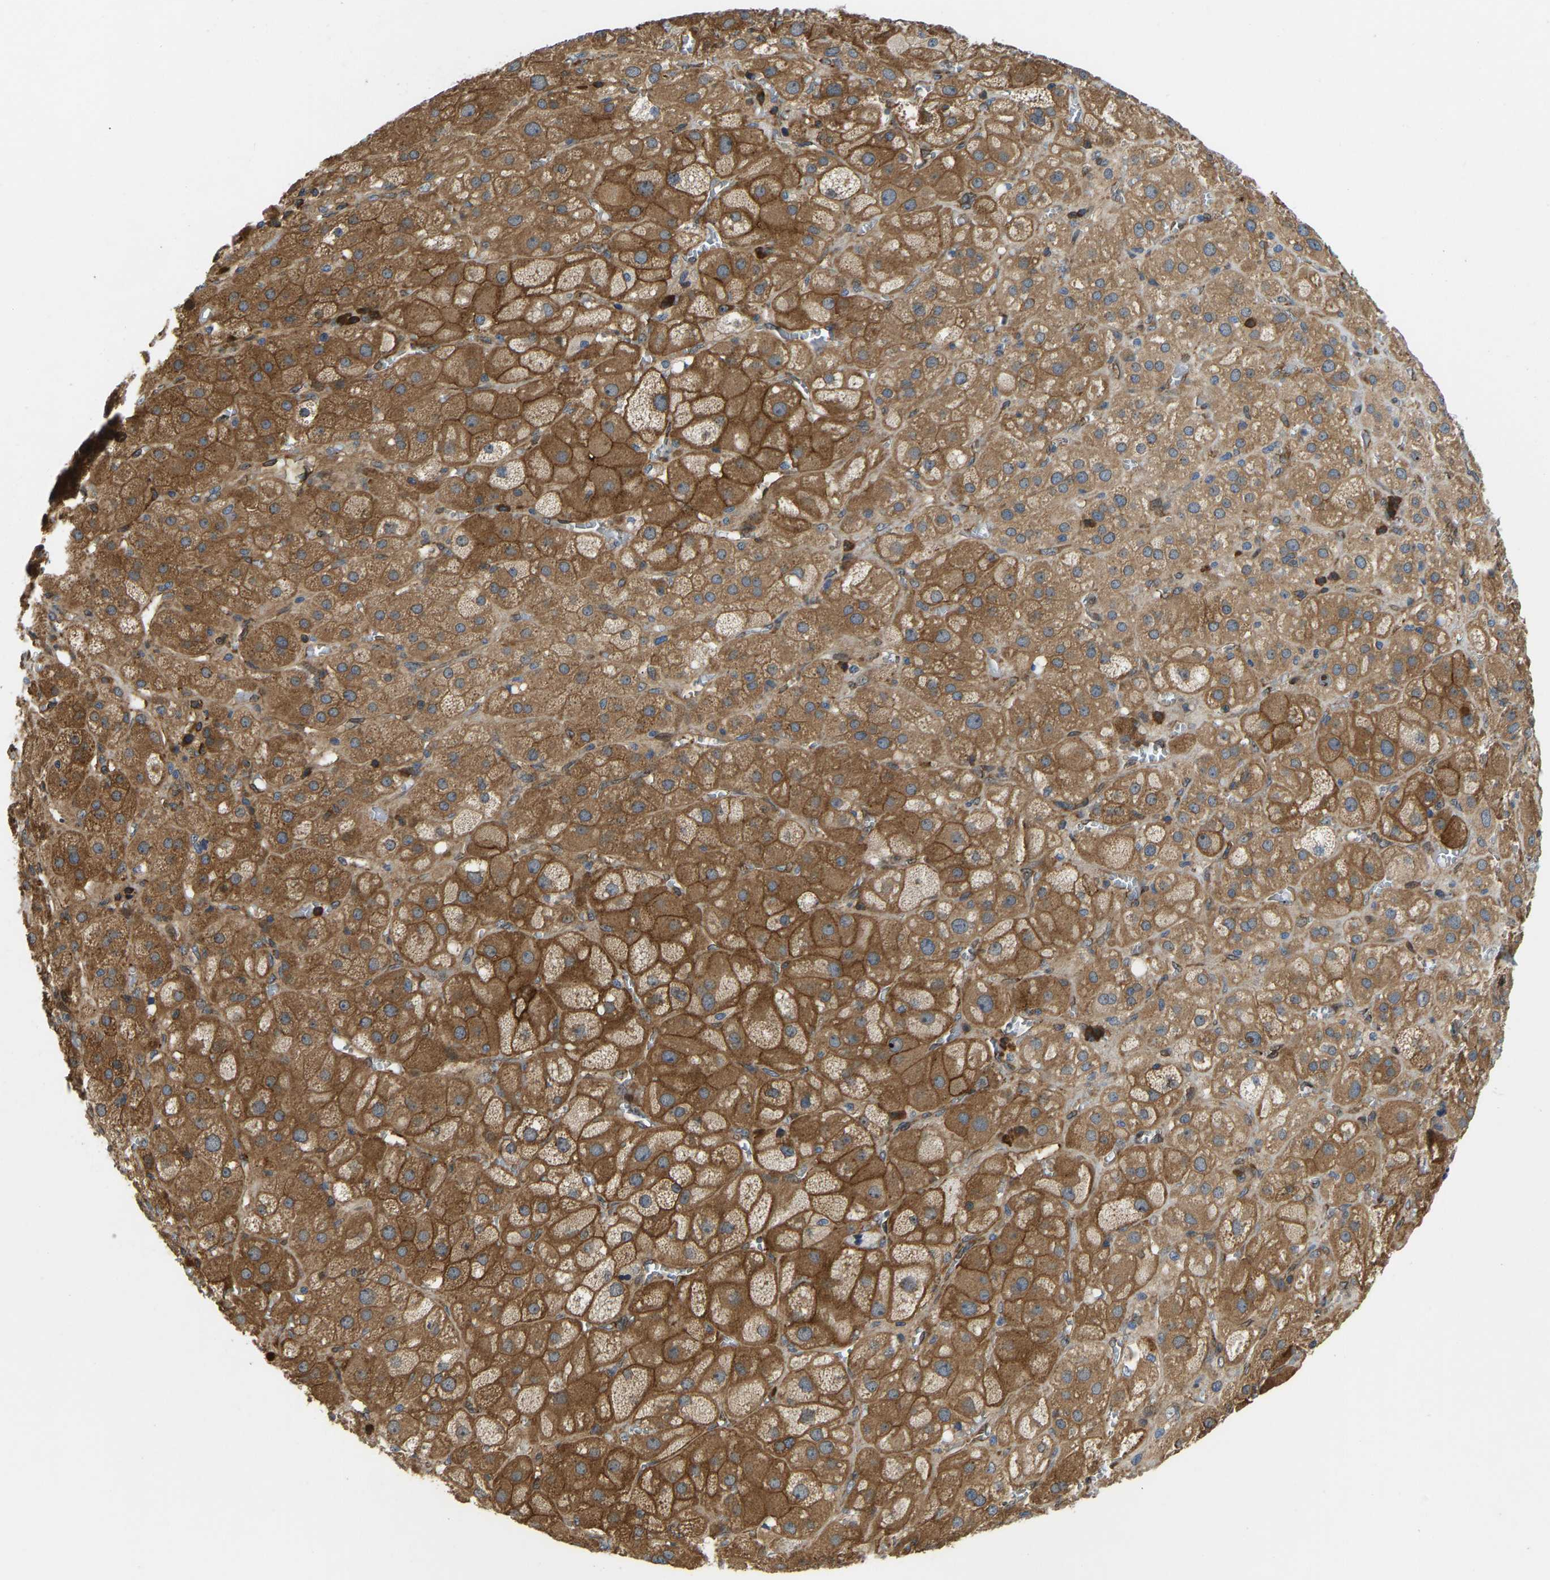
{"staining": {"intensity": "strong", "quantity": ">75%", "location": "cytoplasmic/membranous"}, "tissue": "adrenal gland", "cell_type": "Glandular cells", "image_type": "normal", "snomed": [{"axis": "morphology", "description": "Normal tissue, NOS"}, {"axis": "topography", "description": "Adrenal gland"}], "caption": "A high amount of strong cytoplasmic/membranous staining is seen in approximately >75% of glandular cells in unremarkable adrenal gland.", "gene": "RASGRF2", "patient": {"sex": "female", "age": 47}}